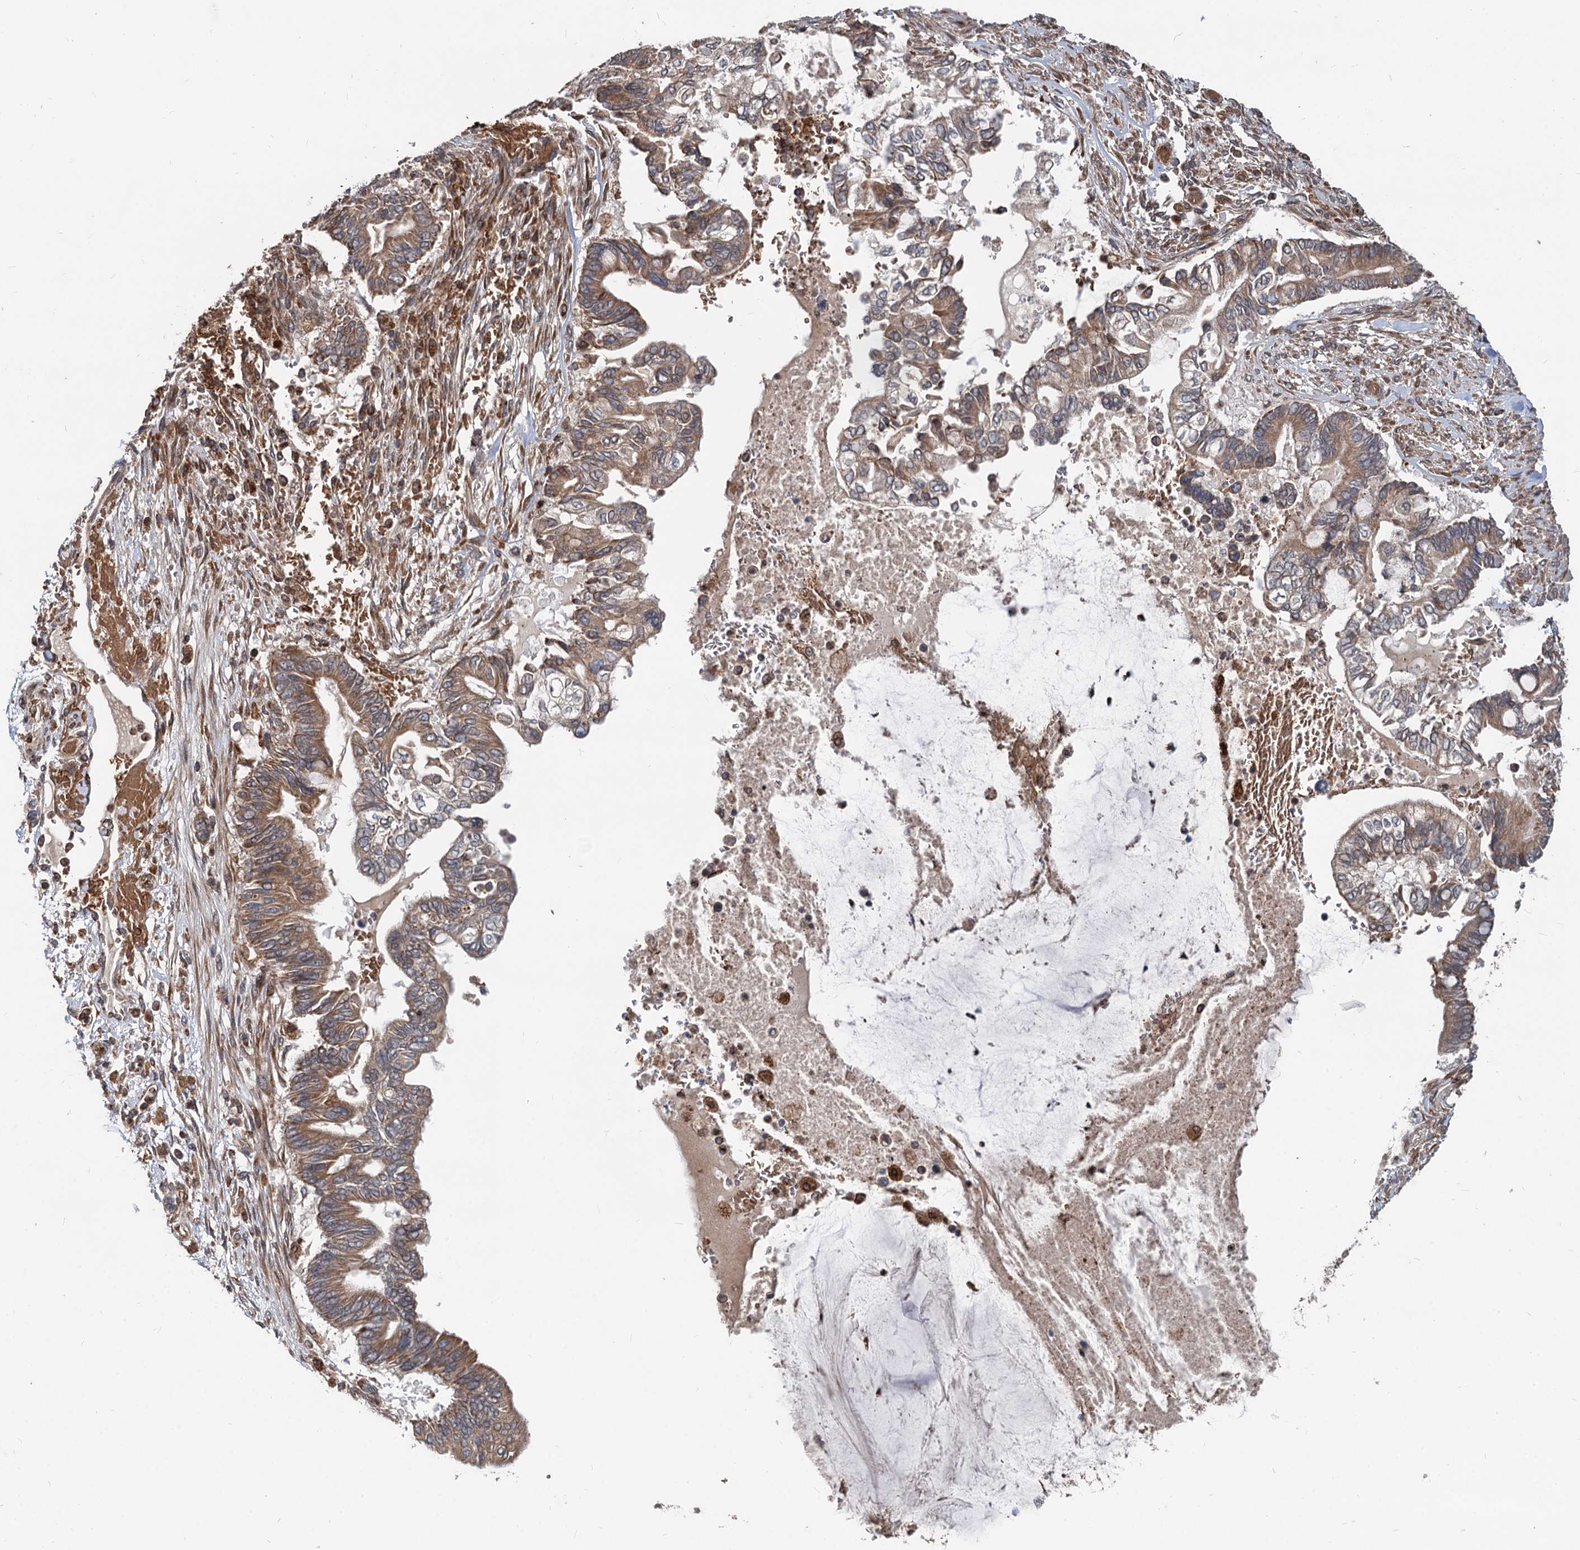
{"staining": {"intensity": "moderate", "quantity": ">75%", "location": "cytoplasmic/membranous"}, "tissue": "pancreatic cancer", "cell_type": "Tumor cells", "image_type": "cancer", "snomed": [{"axis": "morphology", "description": "Adenocarcinoma, NOS"}, {"axis": "topography", "description": "Pancreas"}], "caption": "High-magnification brightfield microscopy of pancreatic adenocarcinoma stained with DAB (3,3'-diaminobenzidine) (brown) and counterstained with hematoxylin (blue). tumor cells exhibit moderate cytoplasmic/membranous positivity is appreciated in approximately>75% of cells.", "gene": "STIM1", "patient": {"sex": "male", "age": 68}}